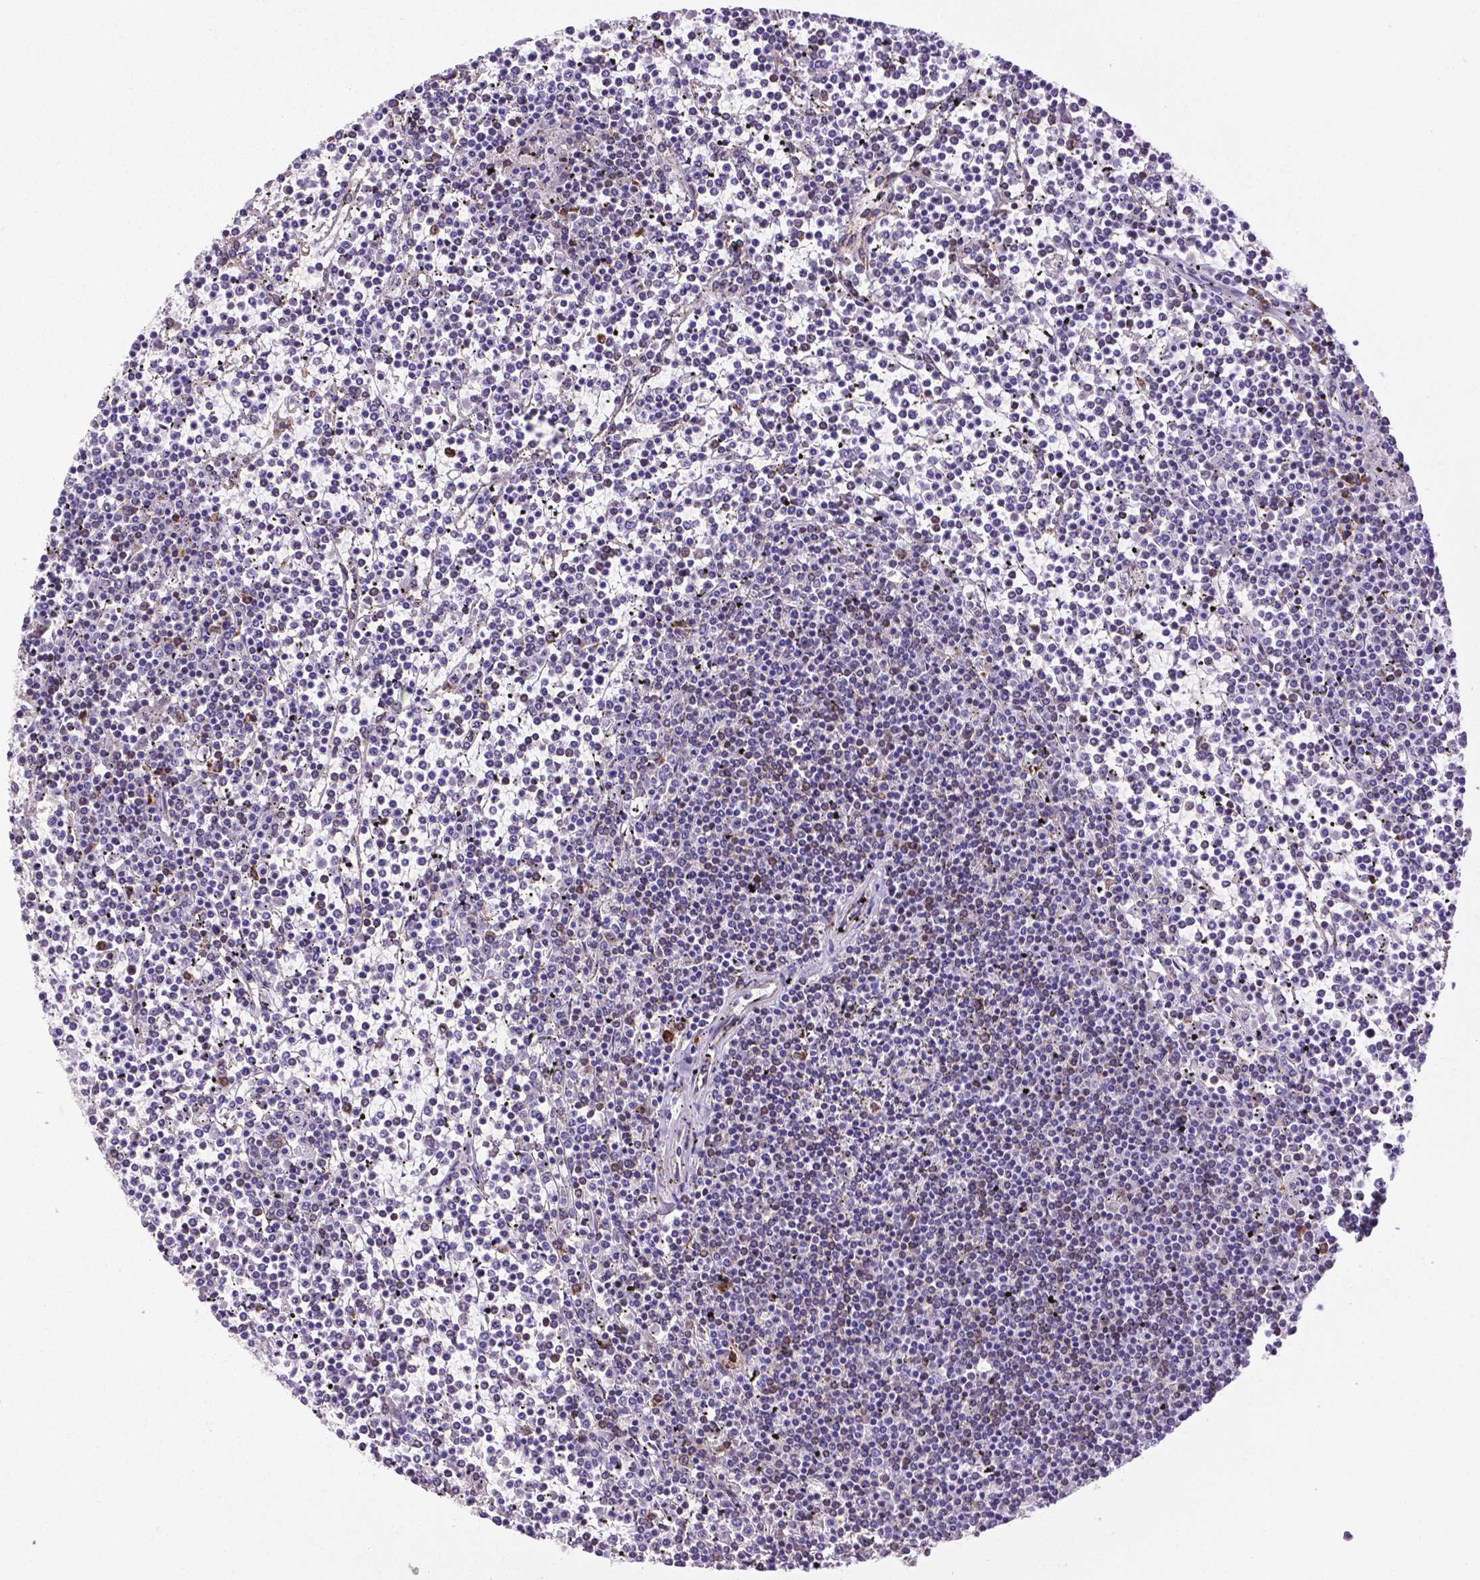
{"staining": {"intensity": "negative", "quantity": "none", "location": "none"}, "tissue": "lymphoma", "cell_type": "Tumor cells", "image_type": "cancer", "snomed": [{"axis": "morphology", "description": "Malignant lymphoma, non-Hodgkin's type, Low grade"}, {"axis": "topography", "description": "Spleen"}], "caption": "Malignant lymphoma, non-Hodgkin's type (low-grade) was stained to show a protein in brown. There is no significant expression in tumor cells. Brightfield microscopy of IHC stained with DAB (3,3'-diaminobenzidine) (brown) and hematoxylin (blue), captured at high magnification.", "gene": "MTDH", "patient": {"sex": "female", "age": 19}}